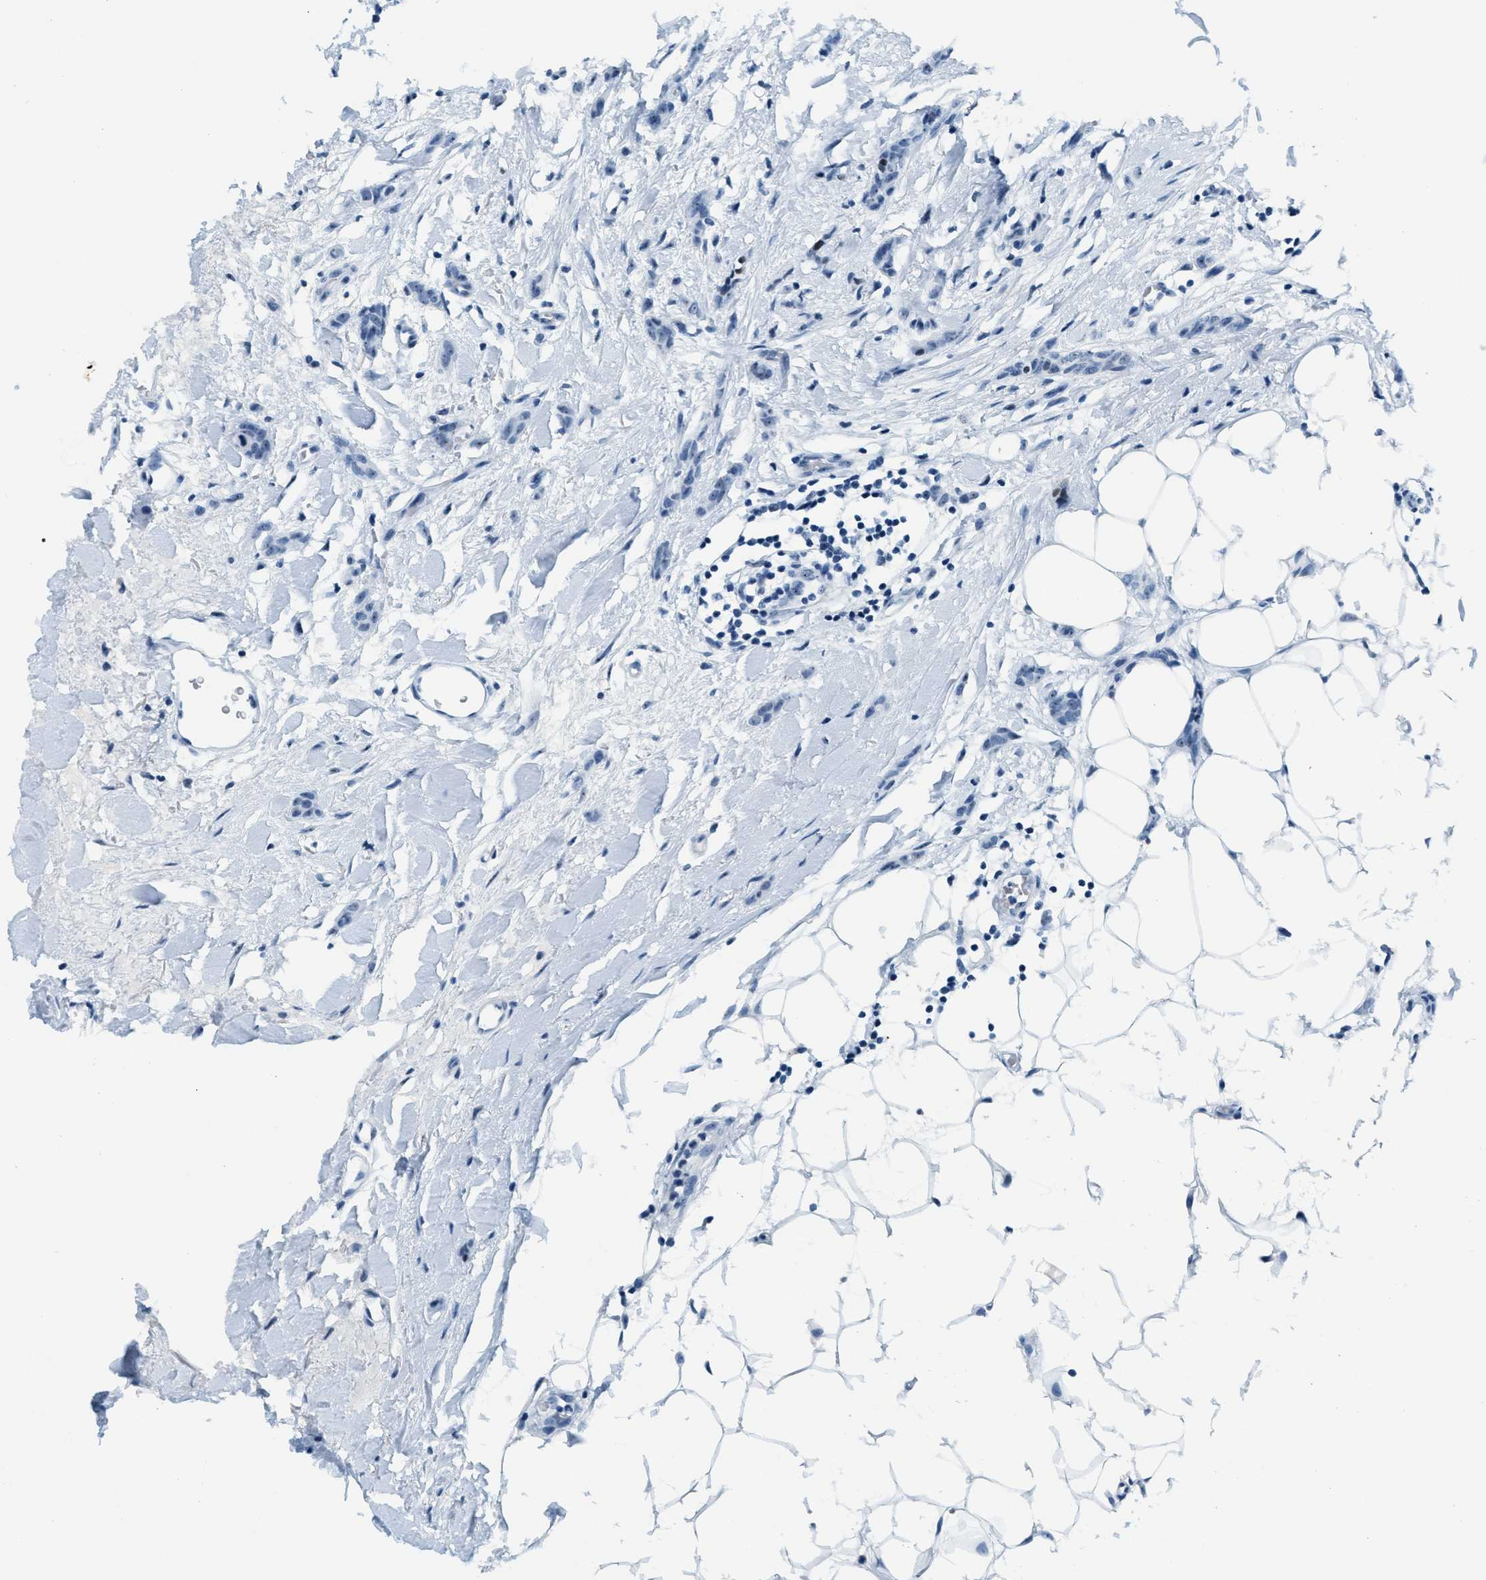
{"staining": {"intensity": "negative", "quantity": "none", "location": "none"}, "tissue": "breast cancer", "cell_type": "Tumor cells", "image_type": "cancer", "snomed": [{"axis": "morphology", "description": "Lobular carcinoma"}, {"axis": "topography", "description": "Skin"}, {"axis": "topography", "description": "Breast"}], "caption": "Tumor cells are negative for brown protein staining in lobular carcinoma (breast).", "gene": "PLA2G2A", "patient": {"sex": "female", "age": 46}}